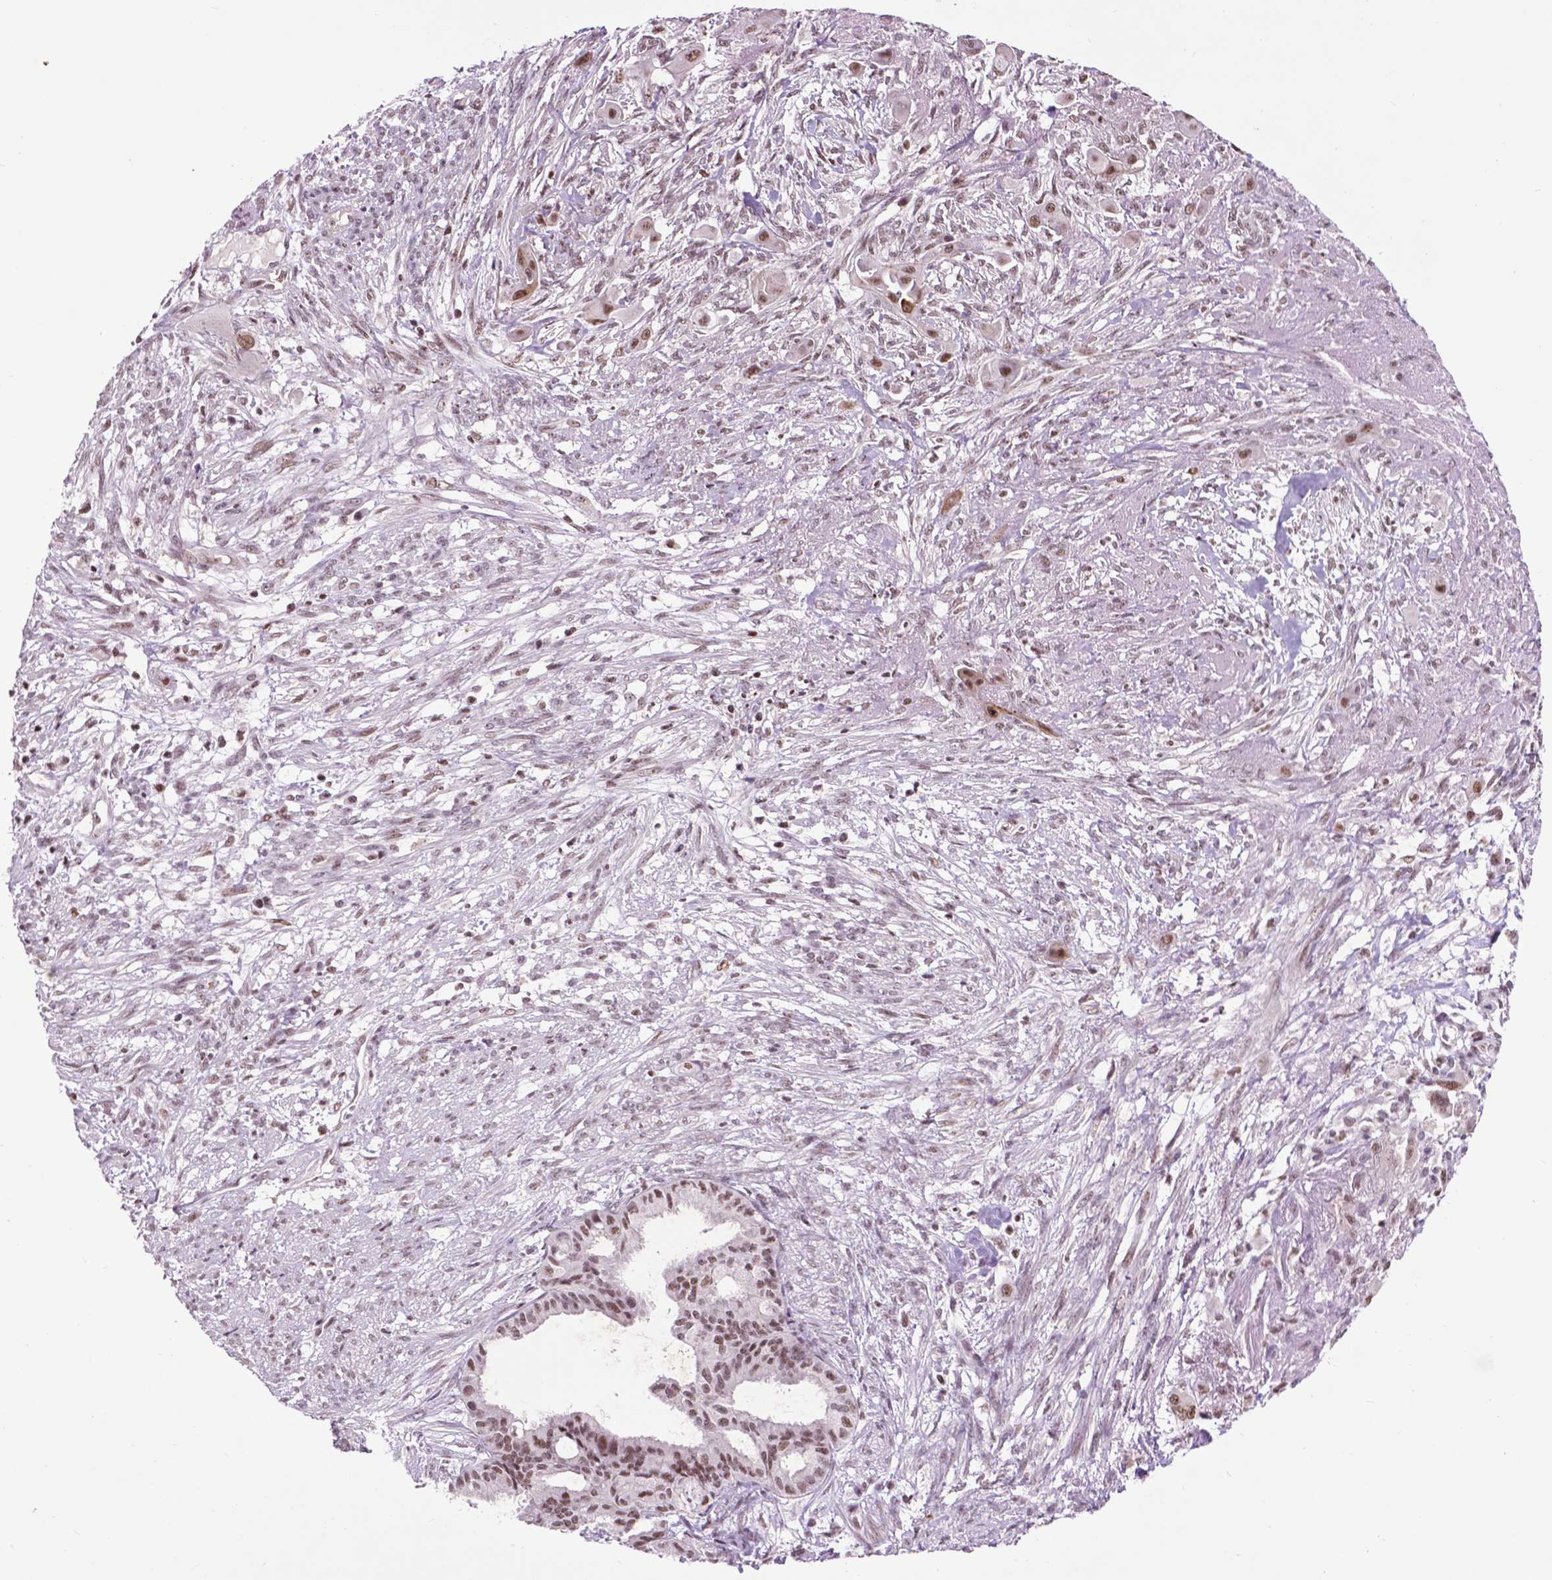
{"staining": {"intensity": "moderate", "quantity": ">75%", "location": "nuclear"}, "tissue": "endometrial cancer", "cell_type": "Tumor cells", "image_type": "cancer", "snomed": [{"axis": "morphology", "description": "Adenocarcinoma, NOS"}, {"axis": "topography", "description": "Endometrium"}], "caption": "Moderate nuclear positivity for a protein is seen in approximately >75% of tumor cells of endometrial cancer (adenocarcinoma) using immunohistochemistry (IHC).", "gene": "EAF1", "patient": {"sex": "female", "age": 86}}